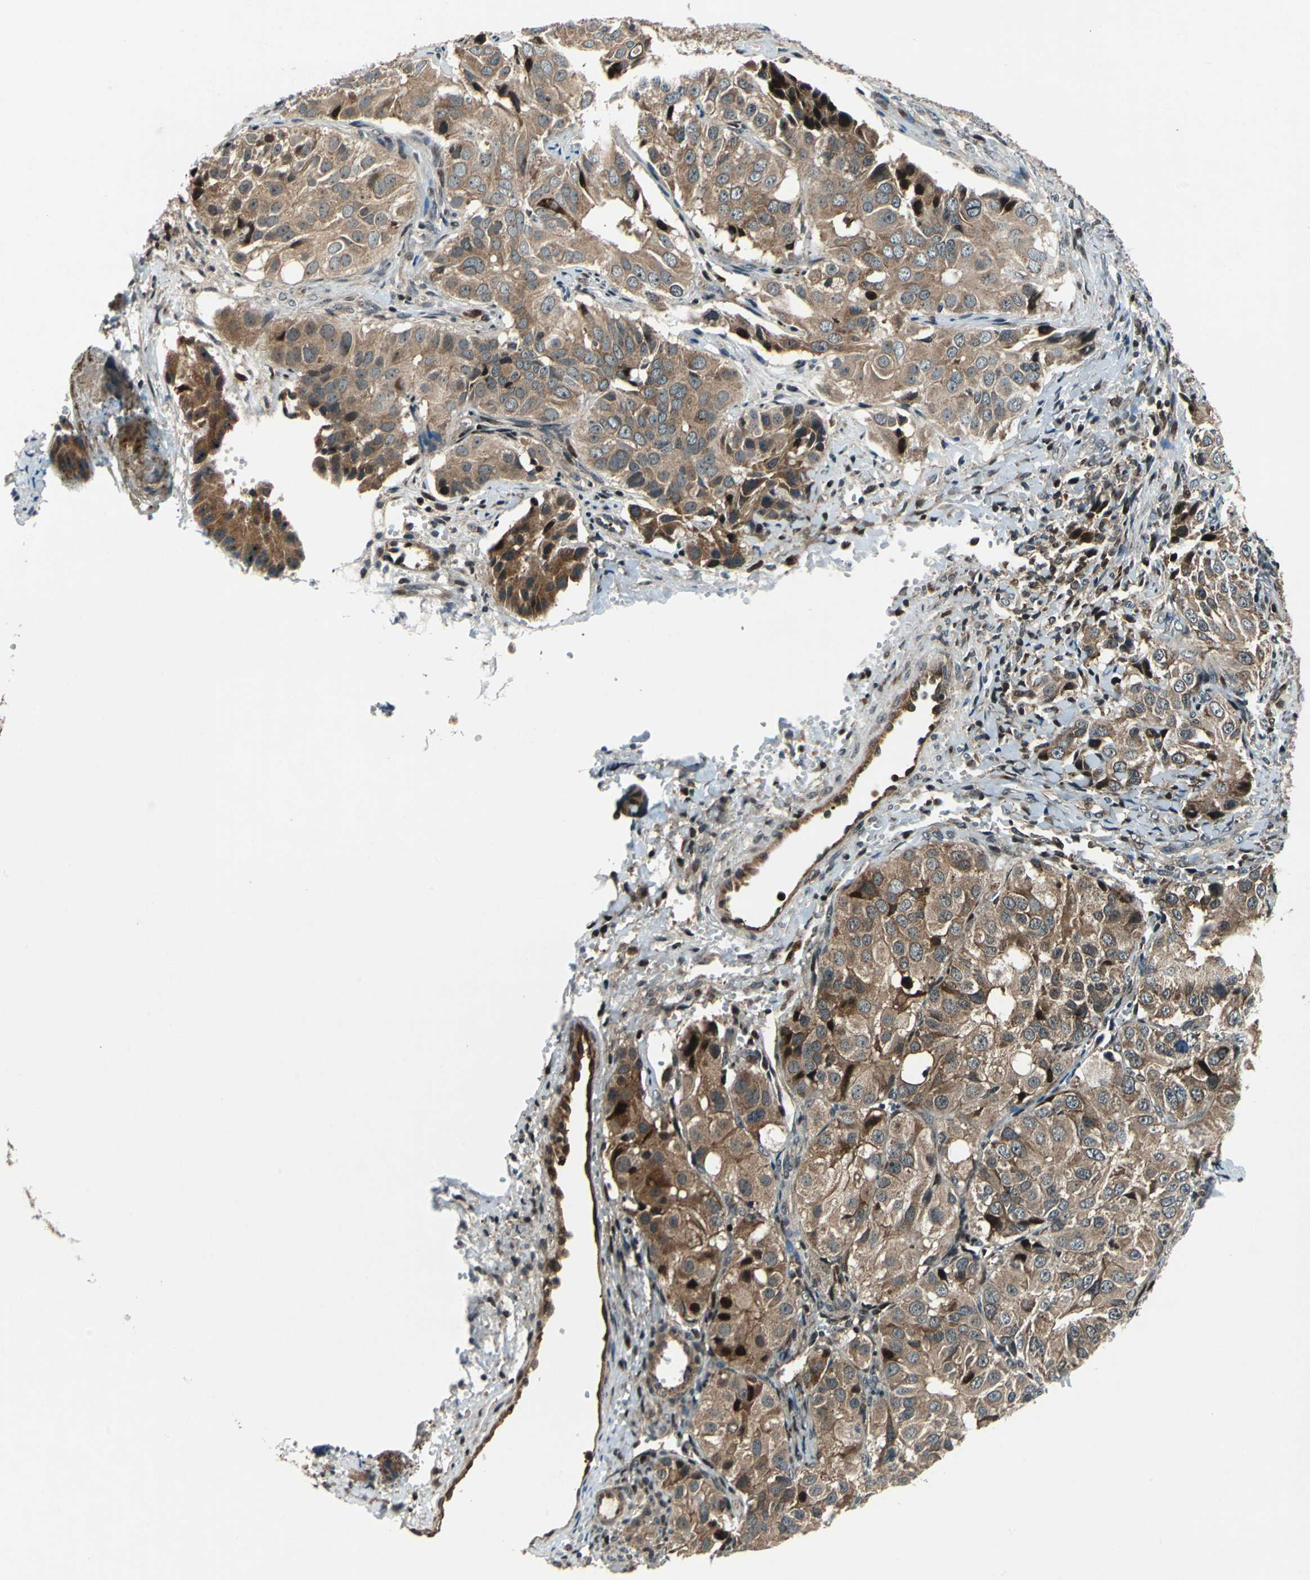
{"staining": {"intensity": "moderate", "quantity": ">75%", "location": "cytoplasmic/membranous,nuclear"}, "tissue": "ovarian cancer", "cell_type": "Tumor cells", "image_type": "cancer", "snomed": [{"axis": "morphology", "description": "Carcinoma, endometroid"}, {"axis": "topography", "description": "Ovary"}], "caption": "About >75% of tumor cells in human endometroid carcinoma (ovarian) demonstrate moderate cytoplasmic/membranous and nuclear protein positivity as visualized by brown immunohistochemical staining.", "gene": "AATF", "patient": {"sex": "female", "age": 51}}